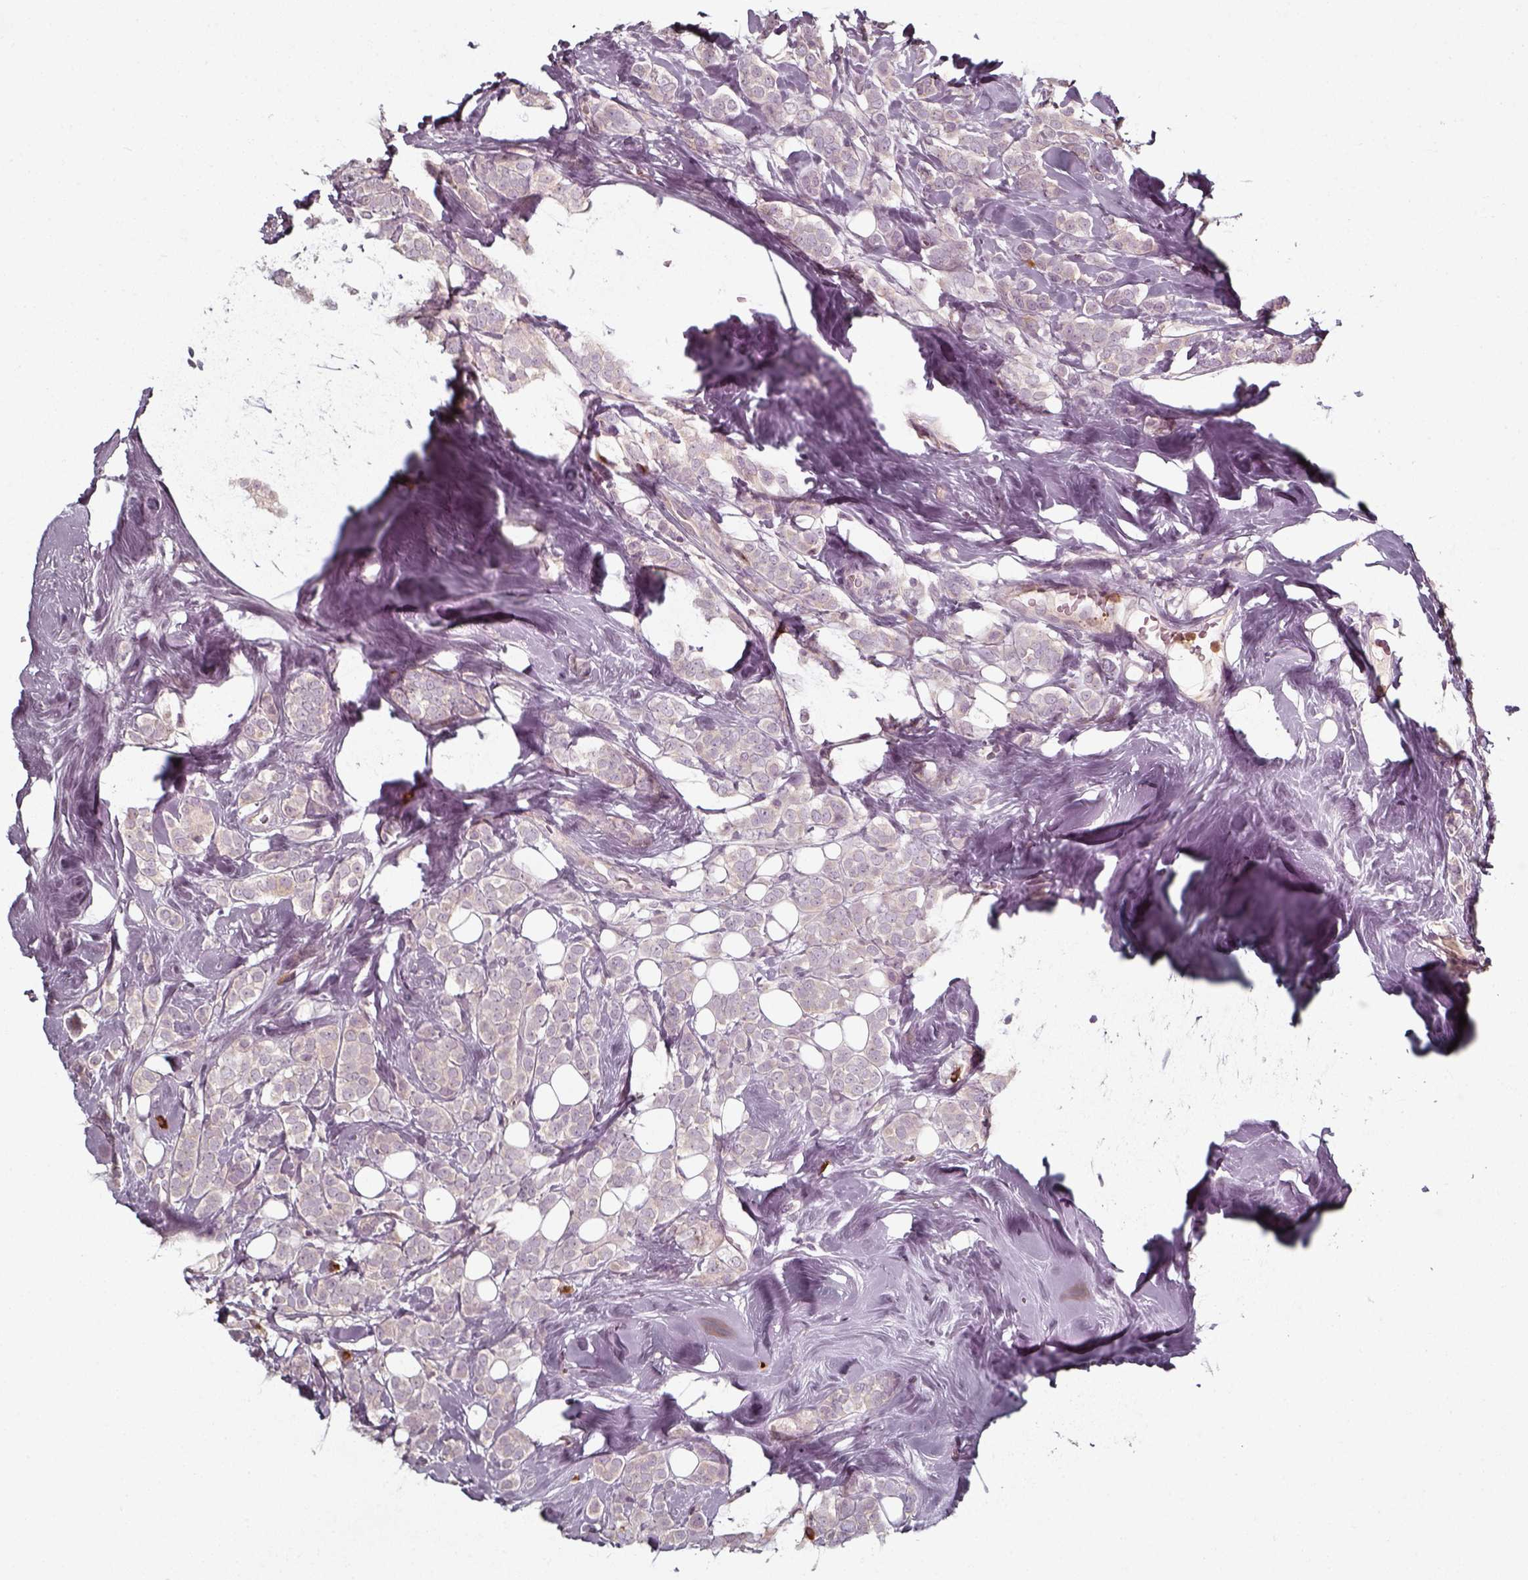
{"staining": {"intensity": "weak", "quantity": "25%-75%", "location": "cytoplasmic/membranous"}, "tissue": "breast cancer", "cell_type": "Tumor cells", "image_type": "cancer", "snomed": [{"axis": "morphology", "description": "Lobular carcinoma"}, {"axis": "topography", "description": "Breast"}], "caption": "The histopathology image shows a brown stain indicating the presence of a protein in the cytoplasmic/membranous of tumor cells in breast cancer.", "gene": "UNC13D", "patient": {"sex": "female", "age": 49}}